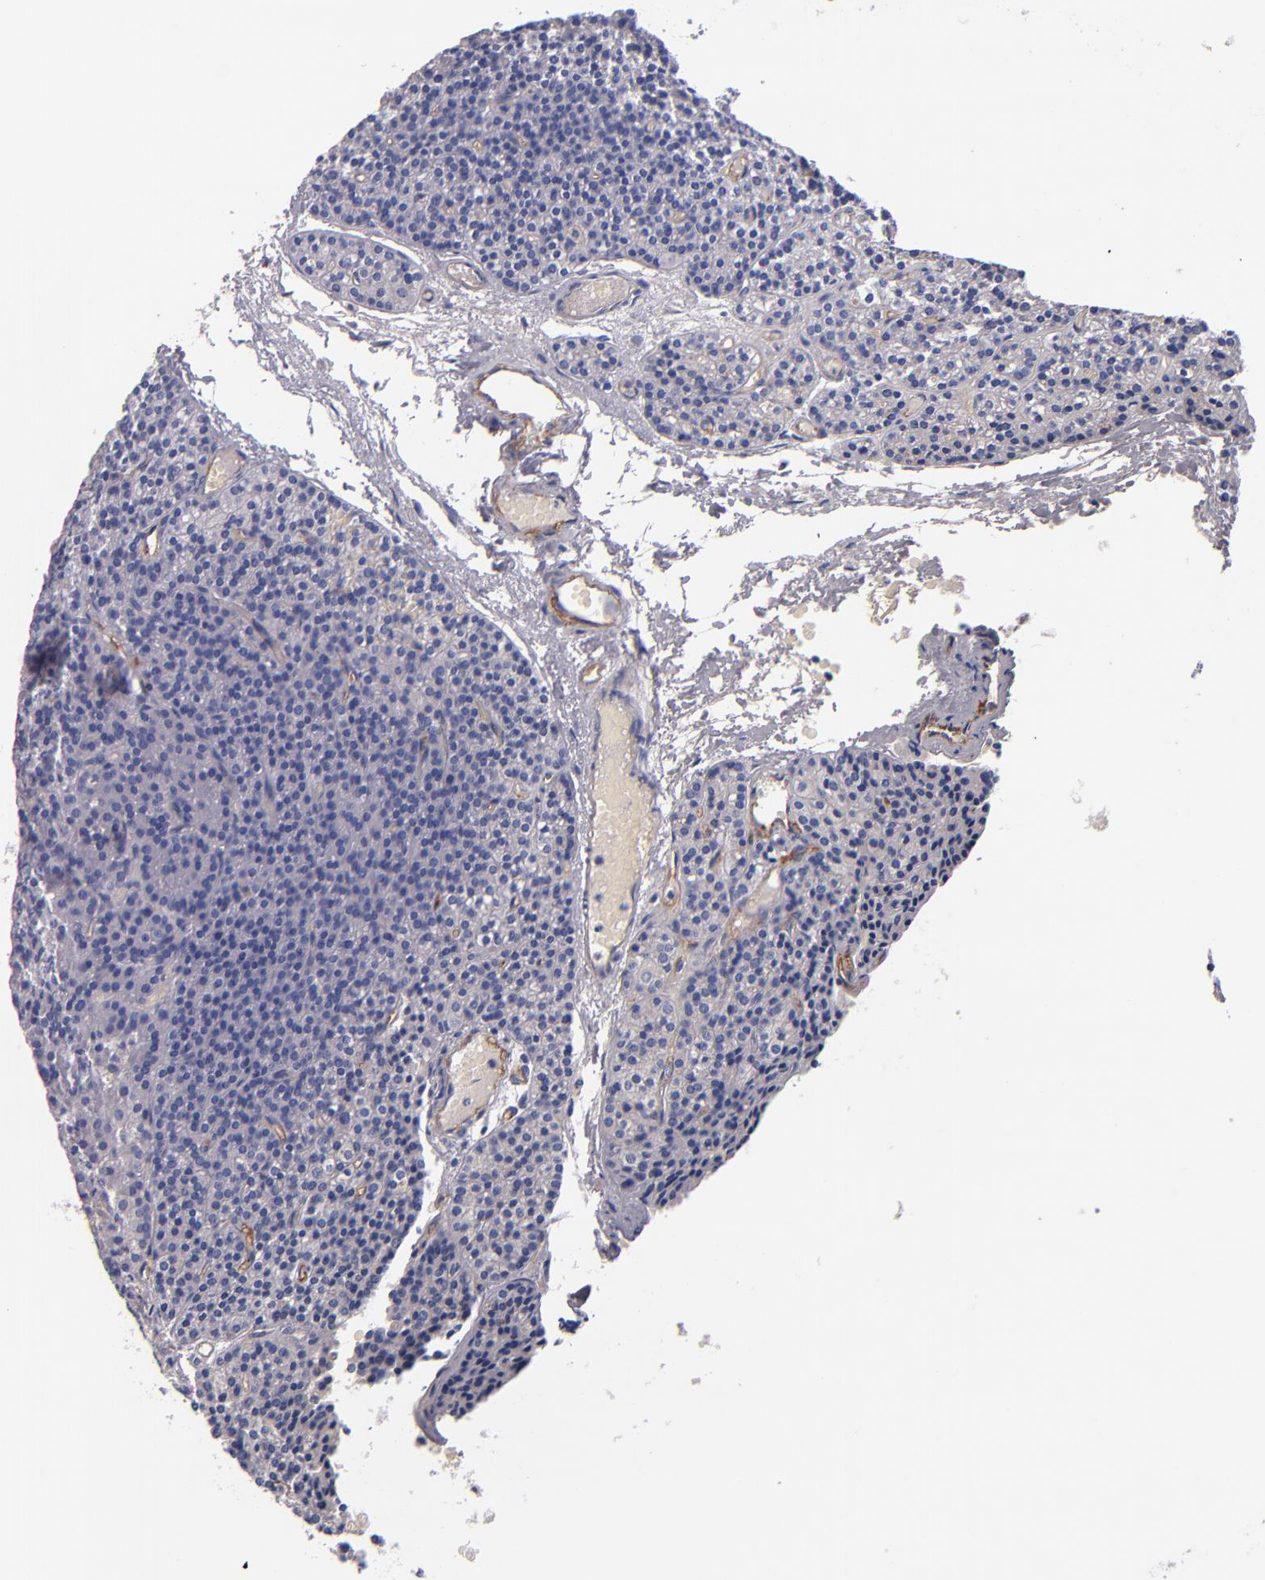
{"staining": {"intensity": "negative", "quantity": "none", "location": "none"}, "tissue": "parathyroid gland", "cell_type": "Glandular cells", "image_type": "normal", "snomed": [{"axis": "morphology", "description": "Normal tissue, NOS"}, {"axis": "topography", "description": "Parathyroid gland"}], "caption": "Histopathology image shows no protein positivity in glandular cells of unremarkable parathyroid gland. (Brightfield microscopy of DAB (3,3'-diaminobenzidine) immunohistochemistry at high magnification).", "gene": "NOS3", "patient": {"sex": "male", "age": 57}}